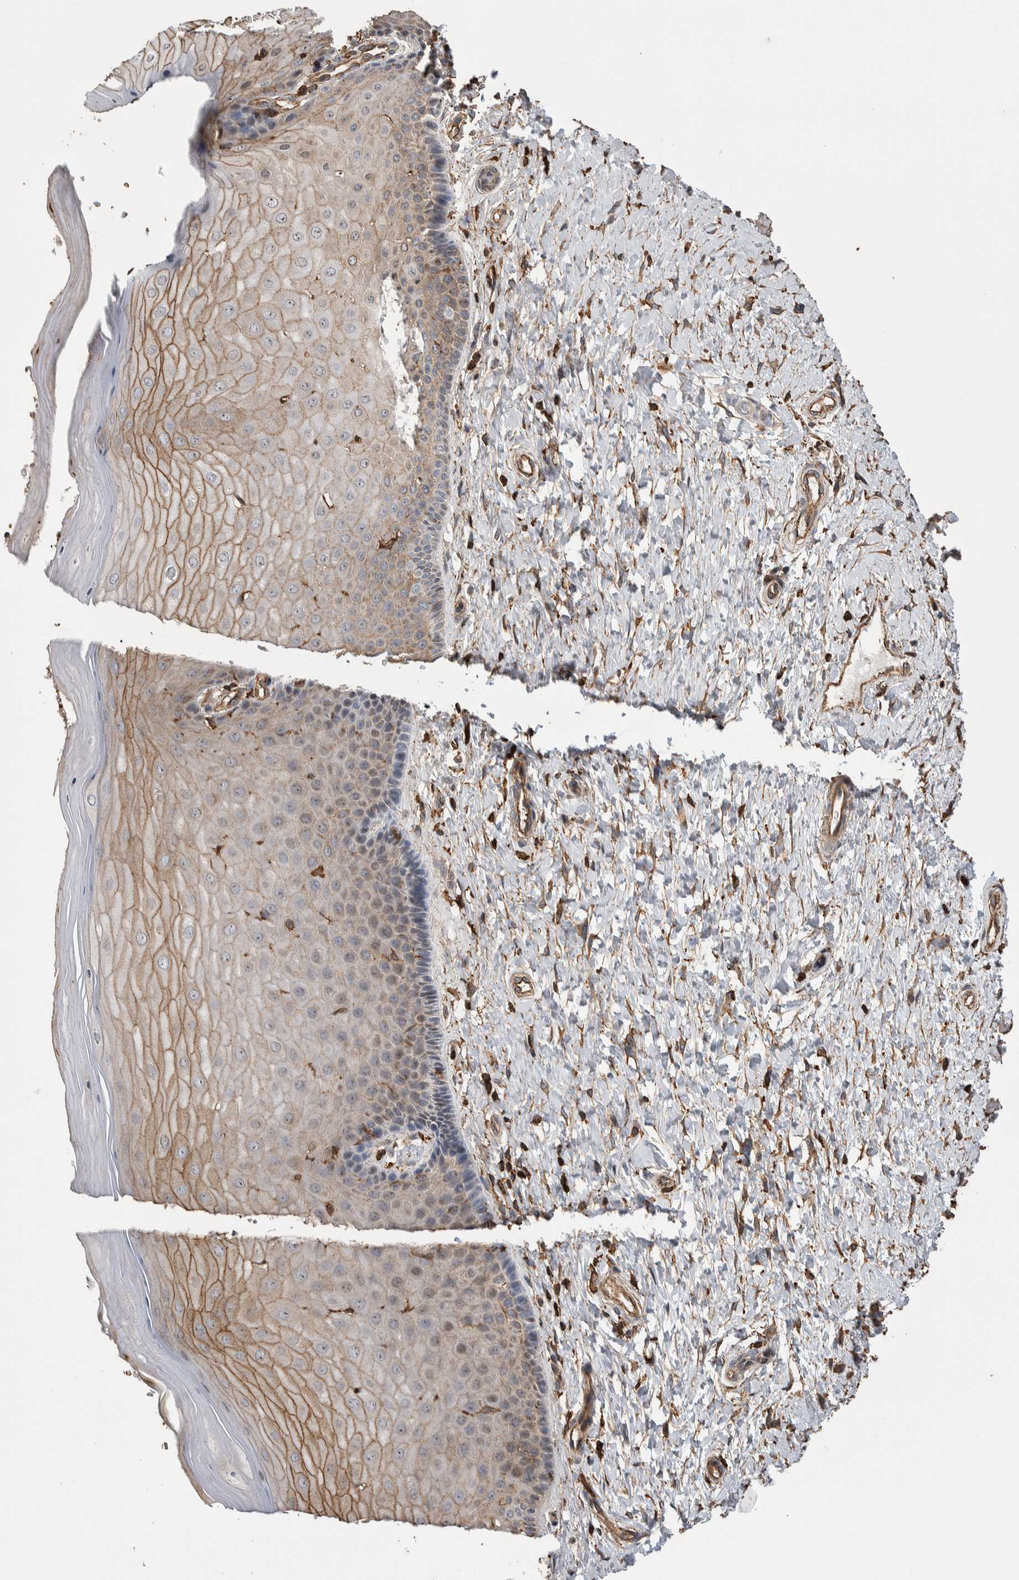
{"staining": {"intensity": "weak", "quantity": ">75%", "location": "cytoplasmic/membranous"}, "tissue": "cervix", "cell_type": "Glandular cells", "image_type": "normal", "snomed": [{"axis": "morphology", "description": "Normal tissue, NOS"}, {"axis": "topography", "description": "Cervix"}], "caption": "Immunohistochemistry (IHC) image of unremarkable cervix: cervix stained using immunohistochemistry displays low levels of weak protein expression localized specifically in the cytoplasmic/membranous of glandular cells, appearing as a cytoplasmic/membranous brown color.", "gene": "ENPP2", "patient": {"sex": "female", "age": 55}}